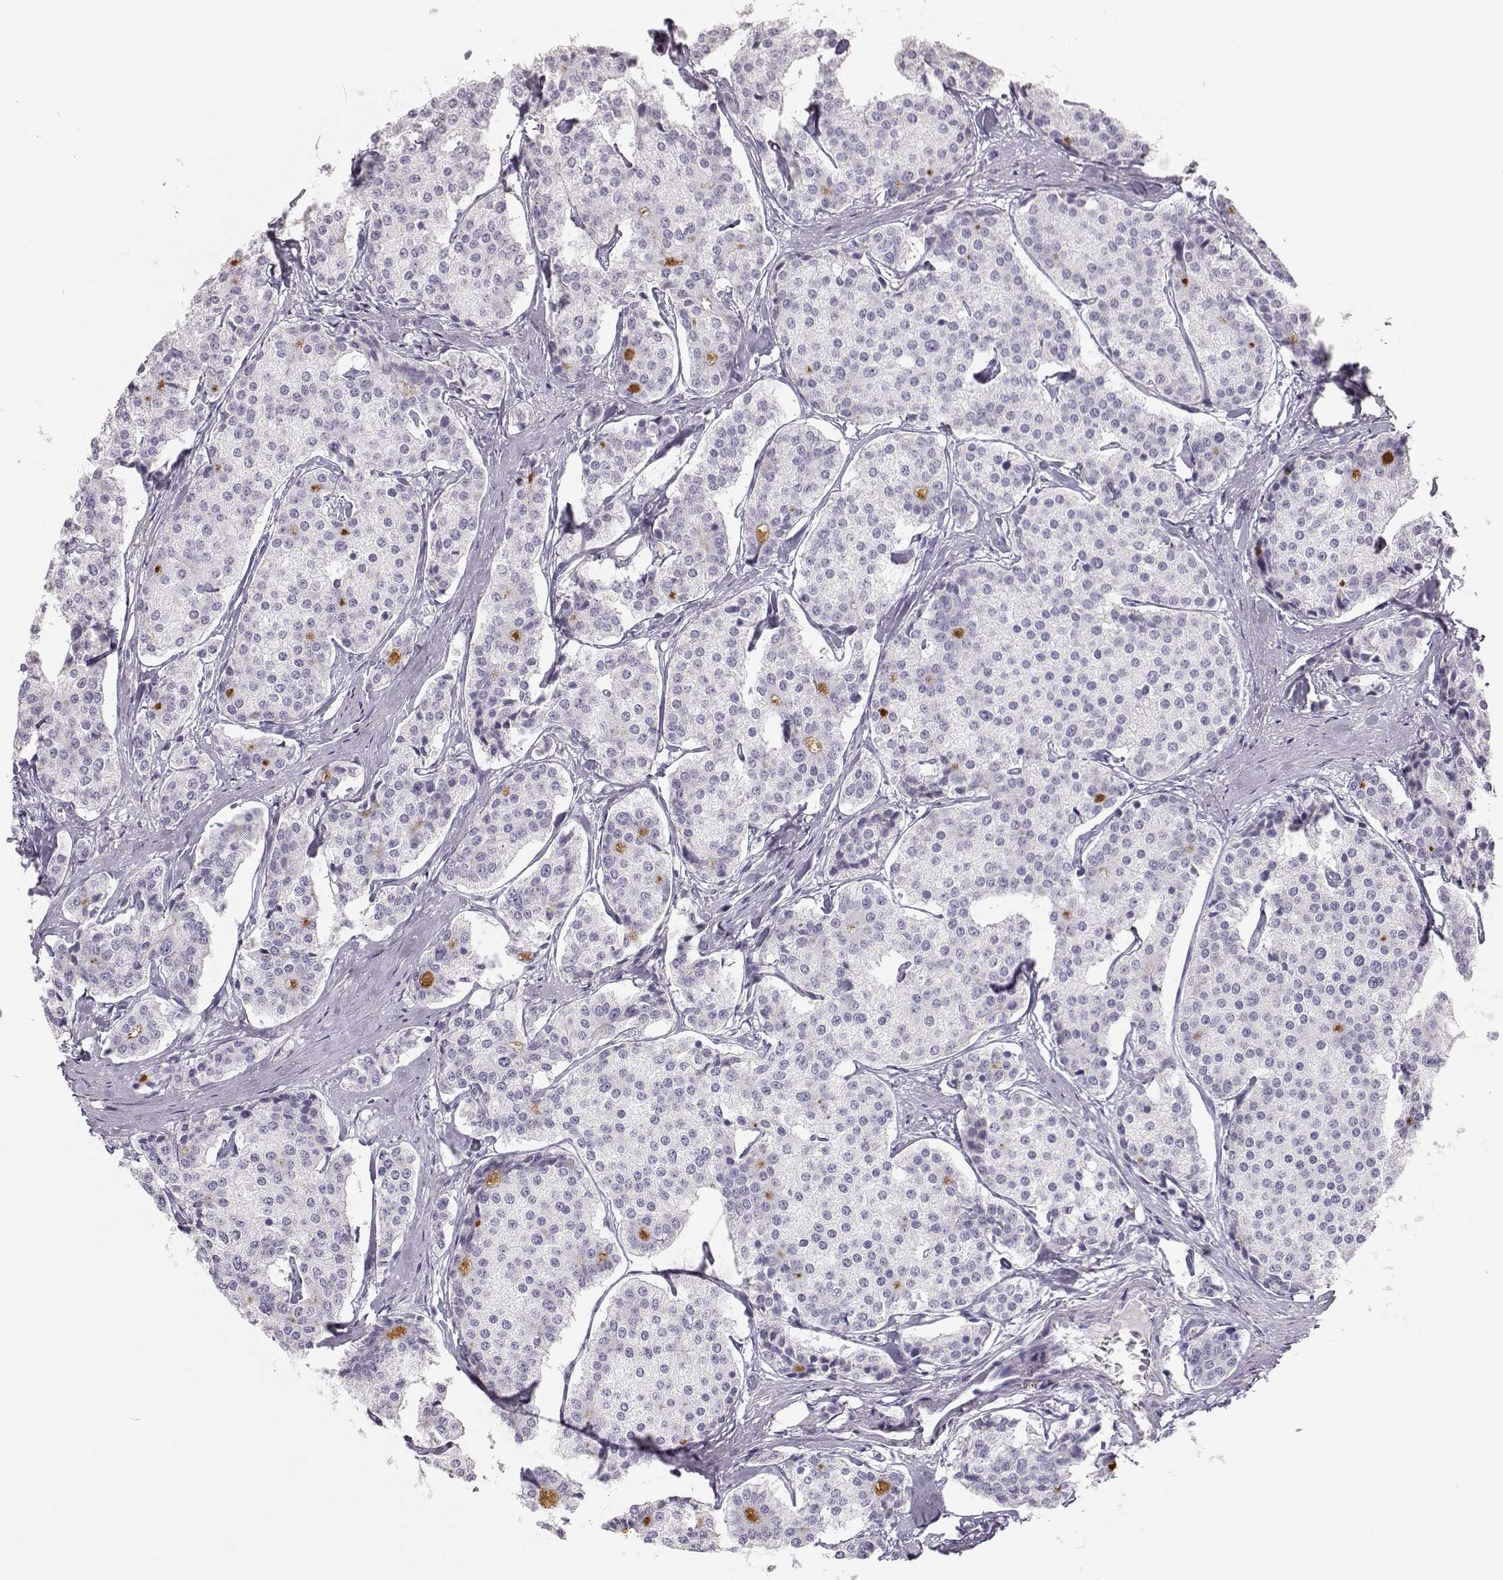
{"staining": {"intensity": "negative", "quantity": "none", "location": "none"}, "tissue": "carcinoid", "cell_type": "Tumor cells", "image_type": "cancer", "snomed": [{"axis": "morphology", "description": "Carcinoid, malignant, NOS"}, {"axis": "topography", "description": "Small intestine"}], "caption": "This image is of malignant carcinoid stained with immunohistochemistry (IHC) to label a protein in brown with the nuclei are counter-stained blue. There is no staining in tumor cells.", "gene": "LEPR", "patient": {"sex": "female", "age": 65}}